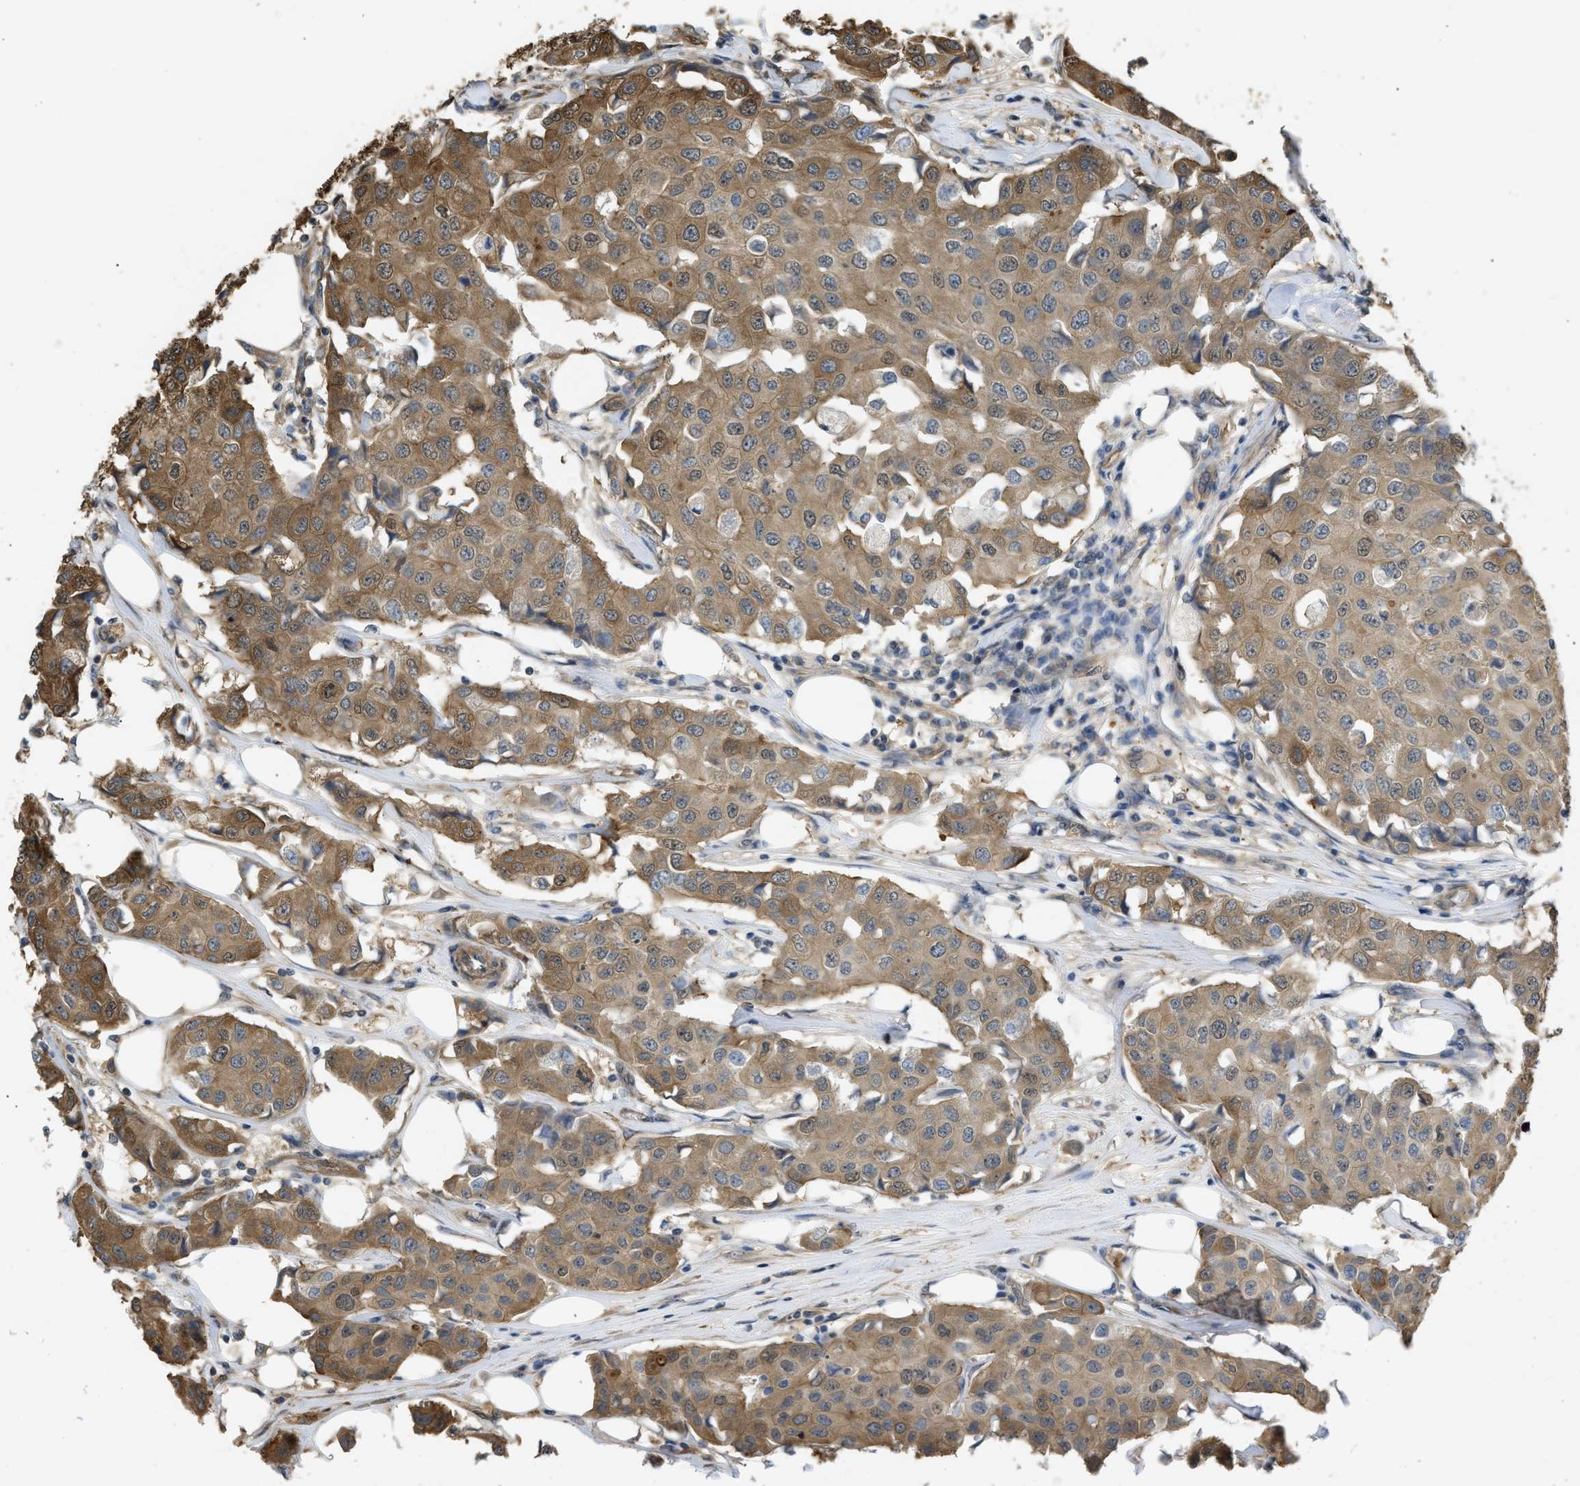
{"staining": {"intensity": "moderate", "quantity": ">75%", "location": "cytoplasmic/membranous"}, "tissue": "breast cancer", "cell_type": "Tumor cells", "image_type": "cancer", "snomed": [{"axis": "morphology", "description": "Duct carcinoma"}, {"axis": "topography", "description": "Breast"}], "caption": "Tumor cells reveal moderate cytoplasmic/membranous positivity in approximately >75% of cells in breast invasive ductal carcinoma.", "gene": "BAG3", "patient": {"sex": "female", "age": 80}}